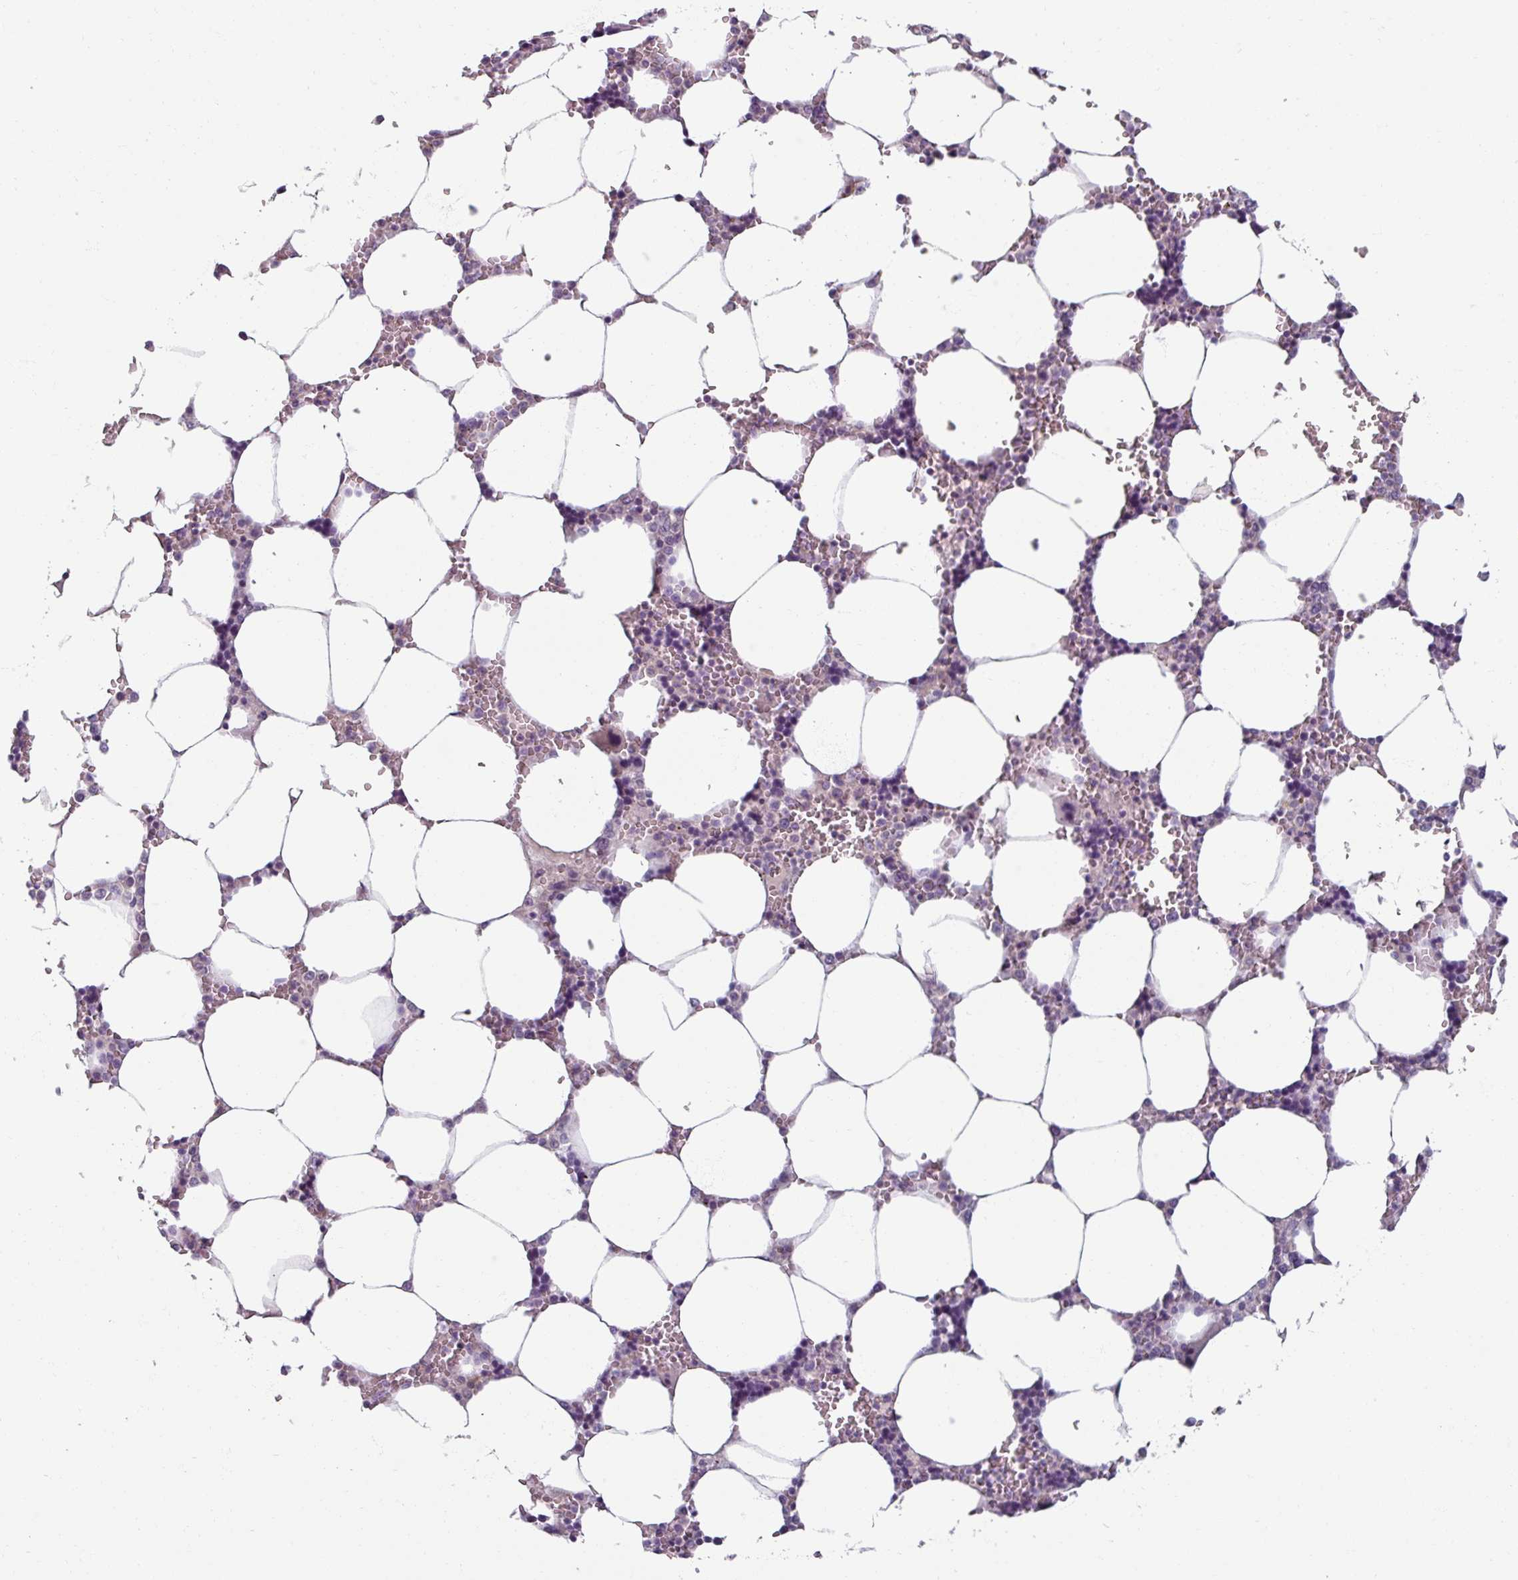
{"staining": {"intensity": "negative", "quantity": "none", "location": "none"}, "tissue": "bone marrow", "cell_type": "Hematopoietic cells", "image_type": "normal", "snomed": [{"axis": "morphology", "description": "Normal tissue, NOS"}, {"axis": "topography", "description": "Bone marrow"}], "caption": "IHC image of unremarkable bone marrow: human bone marrow stained with DAB (3,3'-diaminobenzidine) shows no significant protein expression in hematopoietic cells.", "gene": "SMIM11", "patient": {"sex": "male", "age": 64}}